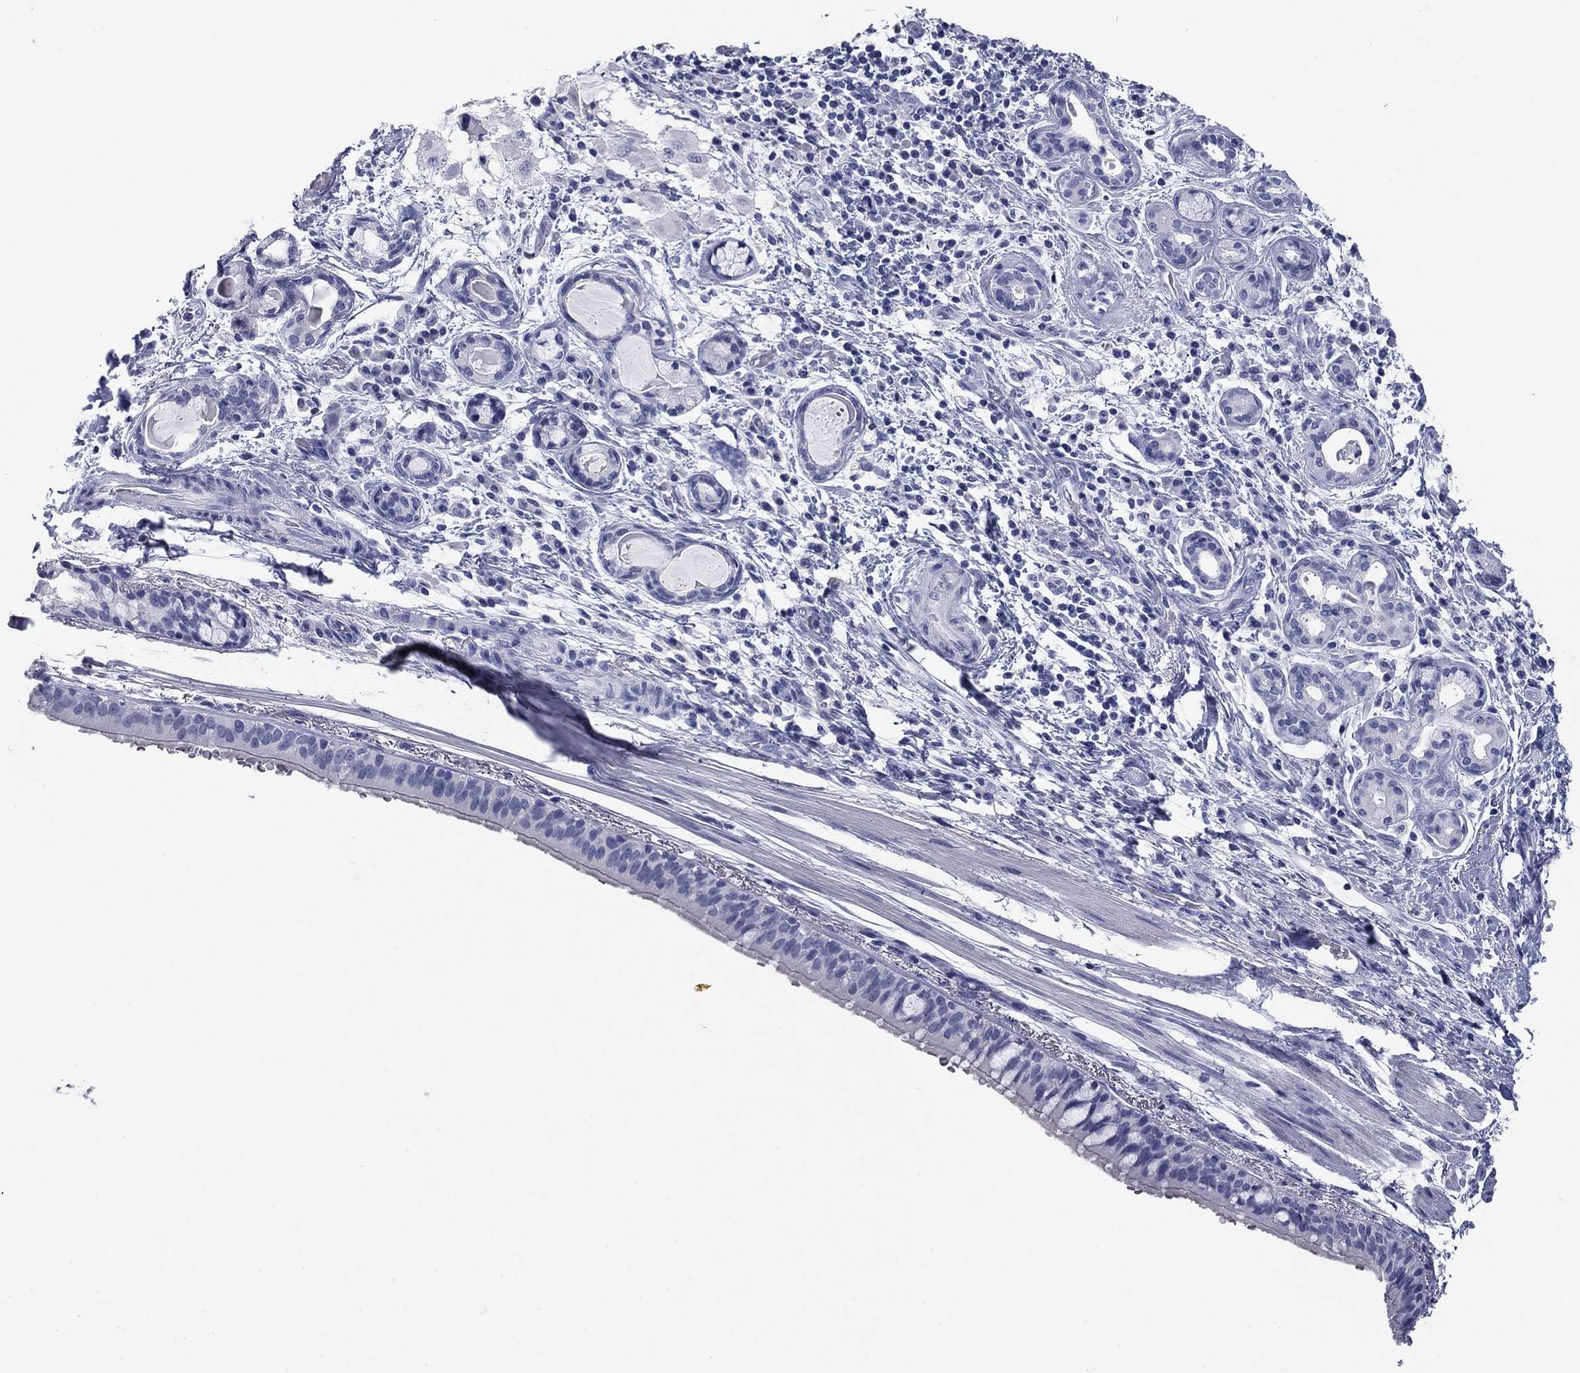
{"staining": {"intensity": "negative", "quantity": "none", "location": "none"}, "tissue": "bronchus", "cell_type": "Respiratory epithelial cells", "image_type": "normal", "snomed": [{"axis": "morphology", "description": "Normal tissue, NOS"}, {"axis": "morphology", "description": "Squamous cell carcinoma, NOS"}, {"axis": "topography", "description": "Bronchus"}, {"axis": "topography", "description": "Lung"}], "caption": "Respiratory epithelial cells are negative for protein expression in unremarkable human bronchus. The staining is performed using DAB brown chromogen with nuclei counter-stained in using hematoxylin.", "gene": "KCNH1", "patient": {"sex": "male", "age": 69}}